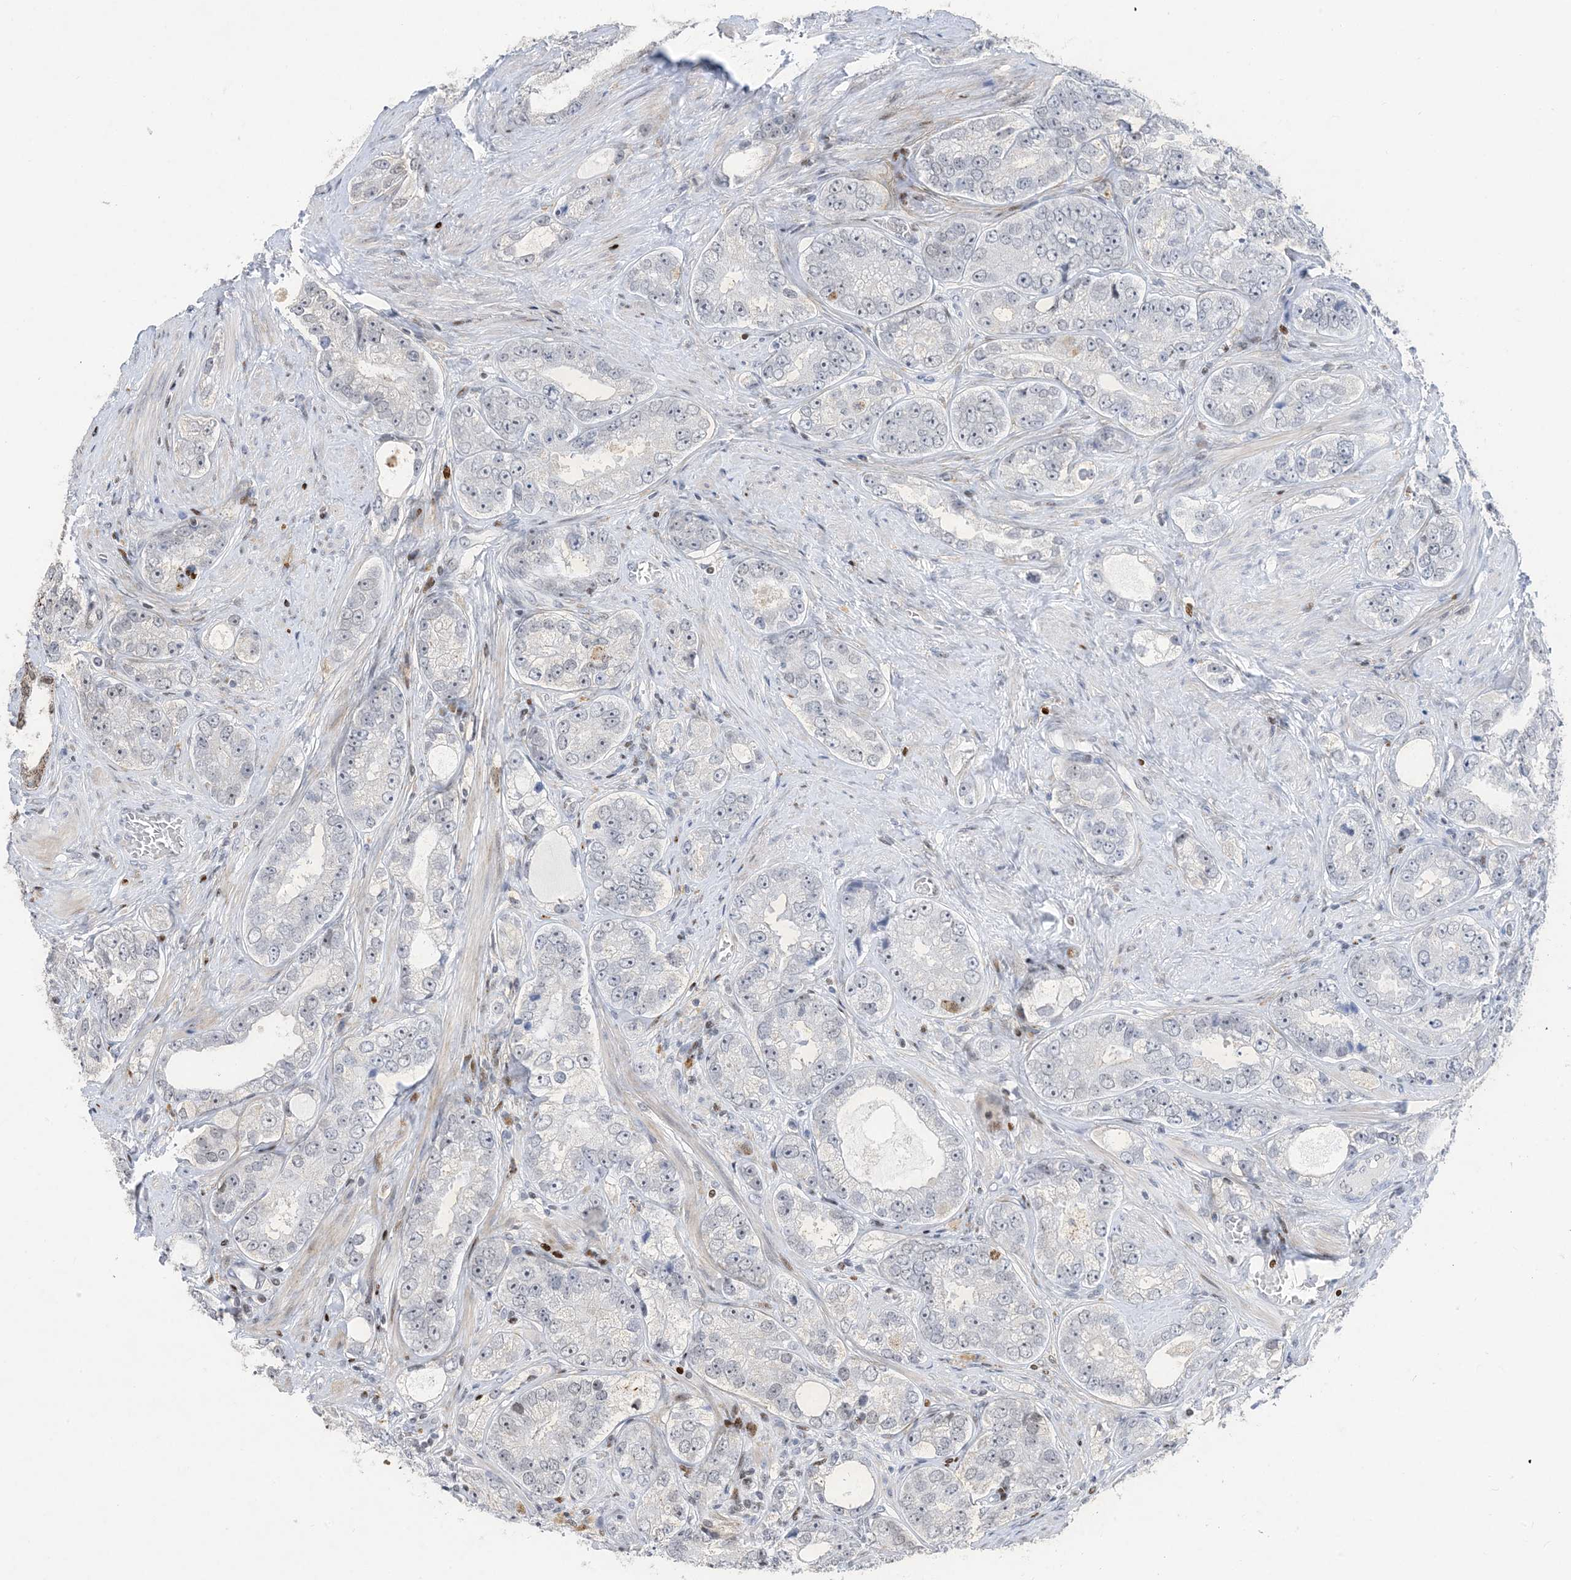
{"staining": {"intensity": "negative", "quantity": "none", "location": "none"}, "tissue": "prostate cancer", "cell_type": "Tumor cells", "image_type": "cancer", "snomed": [{"axis": "morphology", "description": "Adenocarcinoma, High grade"}, {"axis": "topography", "description": "Prostate"}], "caption": "Tumor cells are negative for protein expression in human high-grade adenocarcinoma (prostate).", "gene": "SLC25A53", "patient": {"sex": "male", "age": 56}}